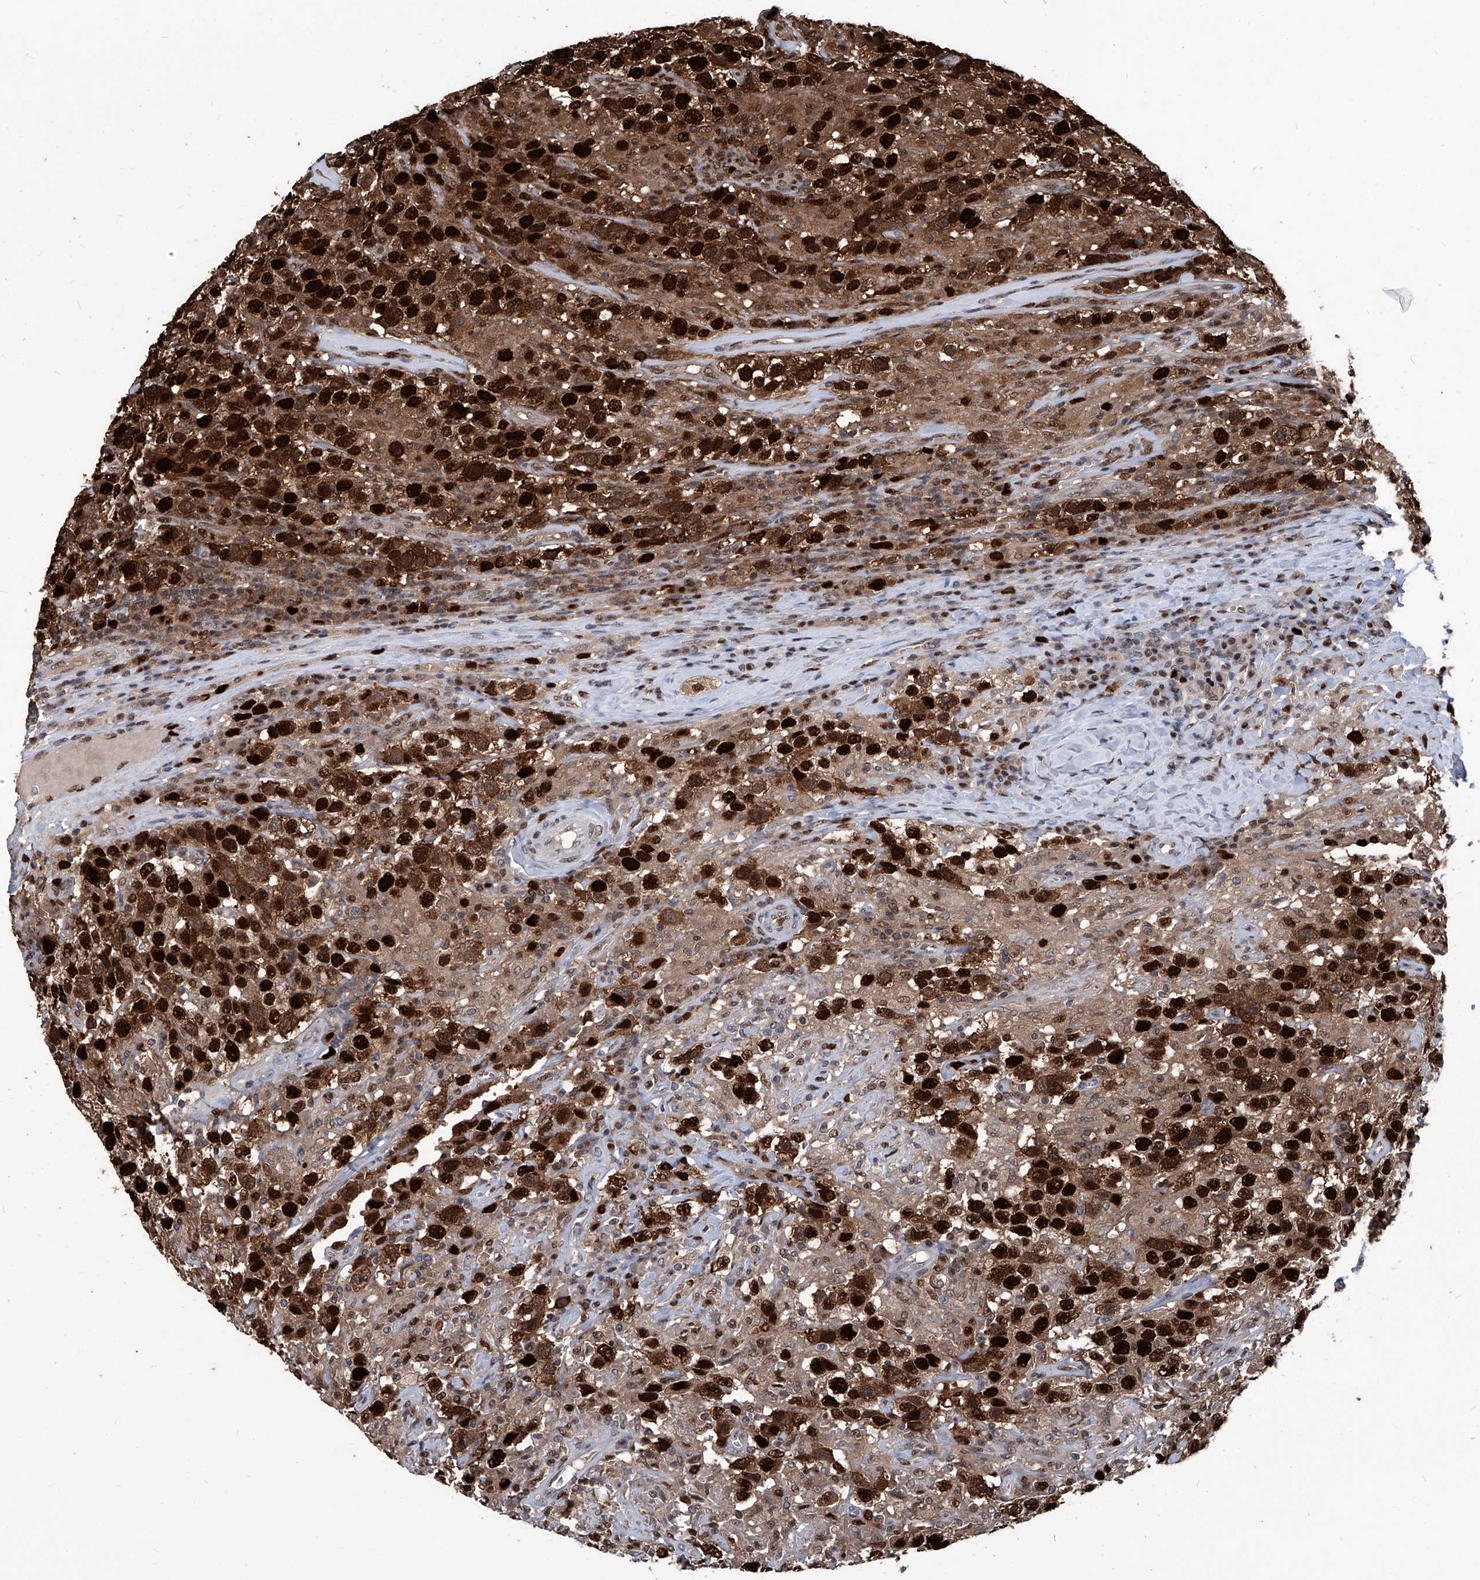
{"staining": {"intensity": "strong", "quantity": ">75%", "location": "cytoplasmic/membranous,nuclear"}, "tissue": "testis cancer", "cell_type": "Tumor cells", "image_type": "cancer", "snomed": [{"axis": "morphology", "description": "Seminoma, NOS"}, {"axis": "topography", "description": "Testis"}], "caption": "Approximately >75% of tumor cells in seminoma (testis) exhibit strong cytoplasmic/membranous and nuclear protein staining as visualized by brown immunohistochemical staining.", "gene": "PCNA", "patient": {"sex": "male", "age": 41}}